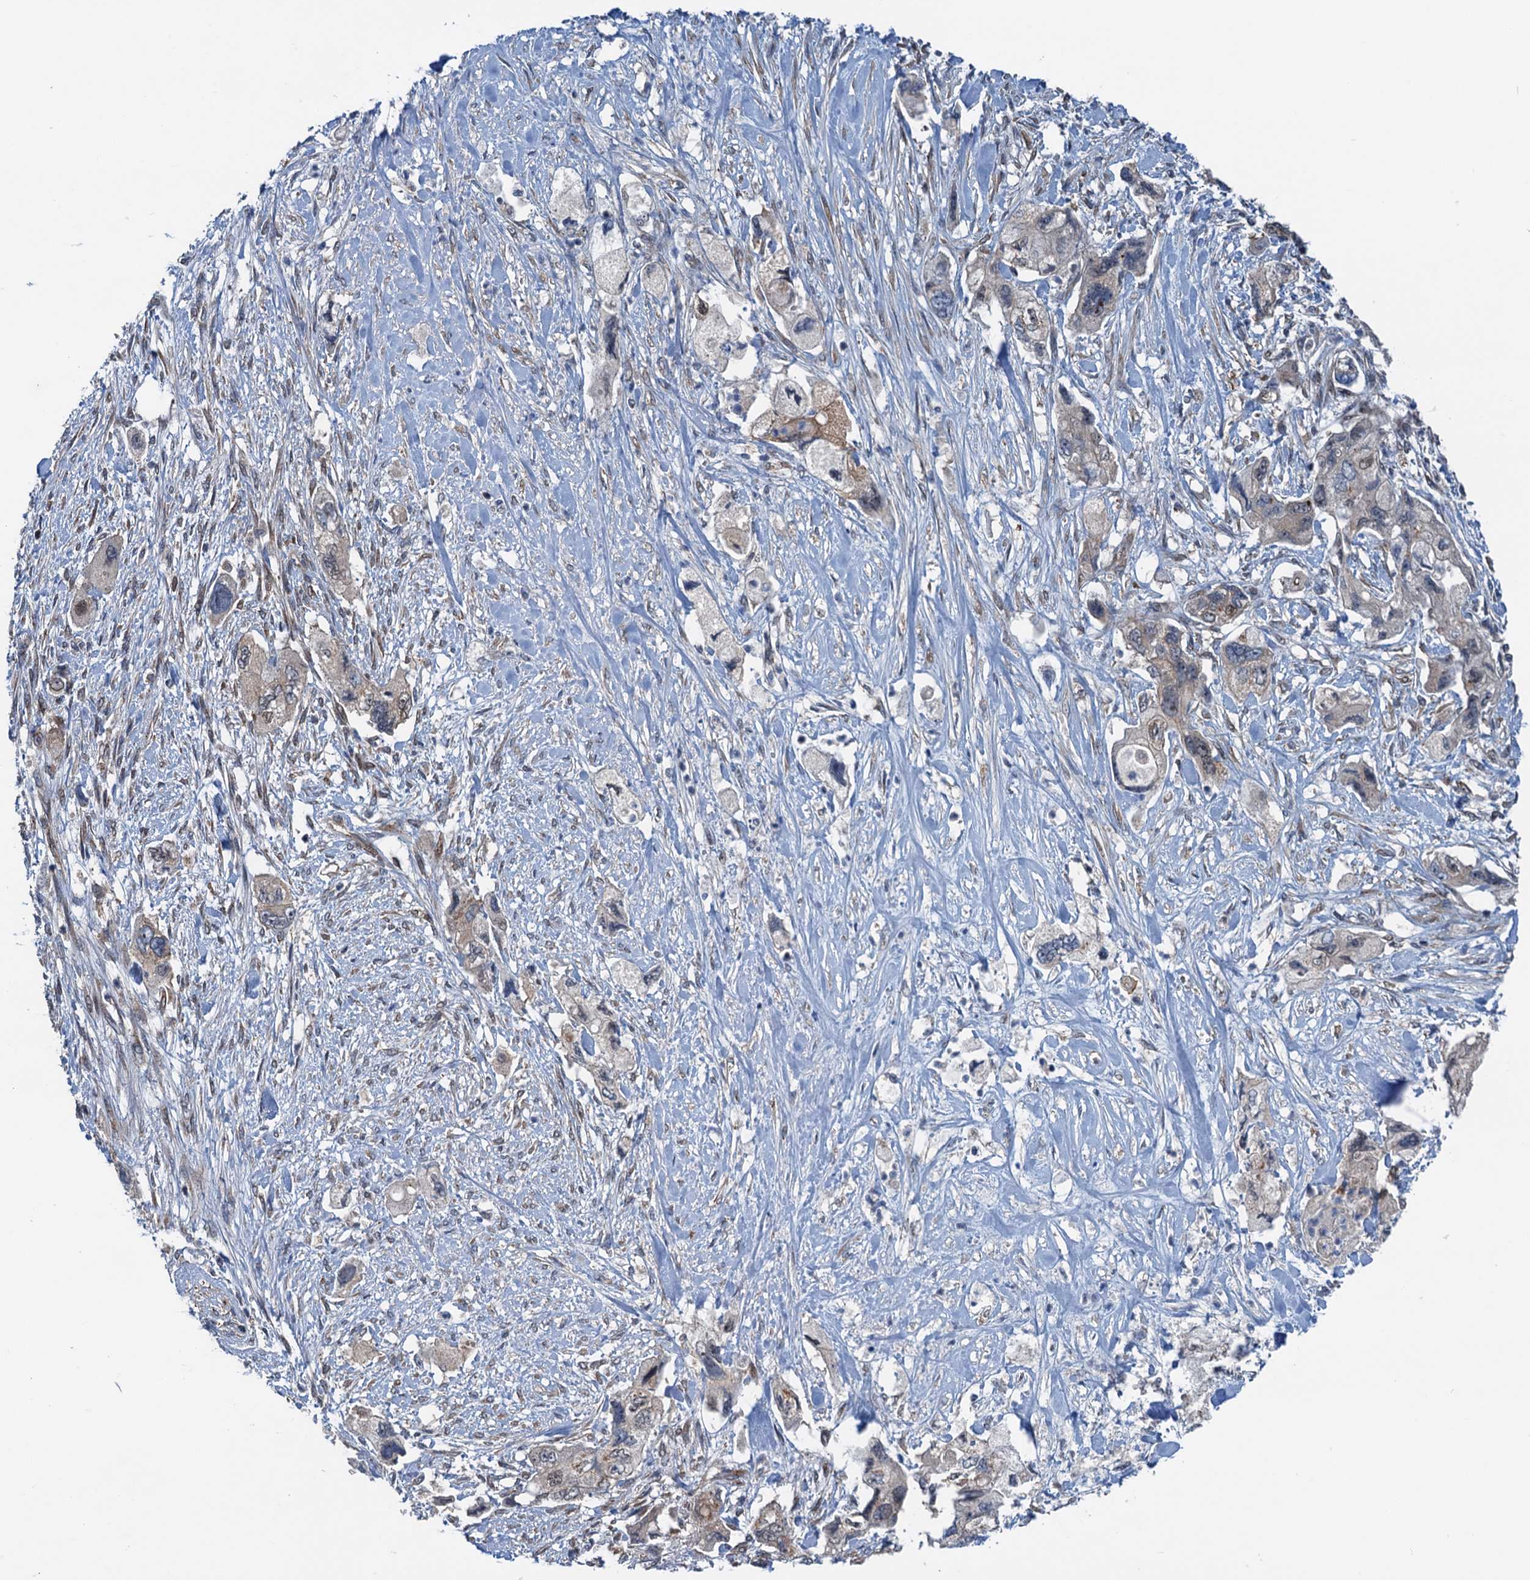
{"staining": {"intensity": "weak", "quantity": ">75%", "location": "cytoplasmic/membranous,nuclear"}, "tissue": "pancreatic cancer", "cell_type": "Tumor cells", "image_type": "cancer", "snomed": [{"axis": "morphology", "description": "Adenocarcinoma, NOS"}, {"axis": "topography", "description": "Pancreas"}], "caption": "DAB (3,3'-diaminobenzidine) immunohistochemical staining of human pancreatic adenocarcinoma shows weak cytoplasmic/membranous and nuclear protein staining in approximately >75% of tumor cells.", "gene": "DYNC2I2", "patient": {"sex": "female", "age": 73}}